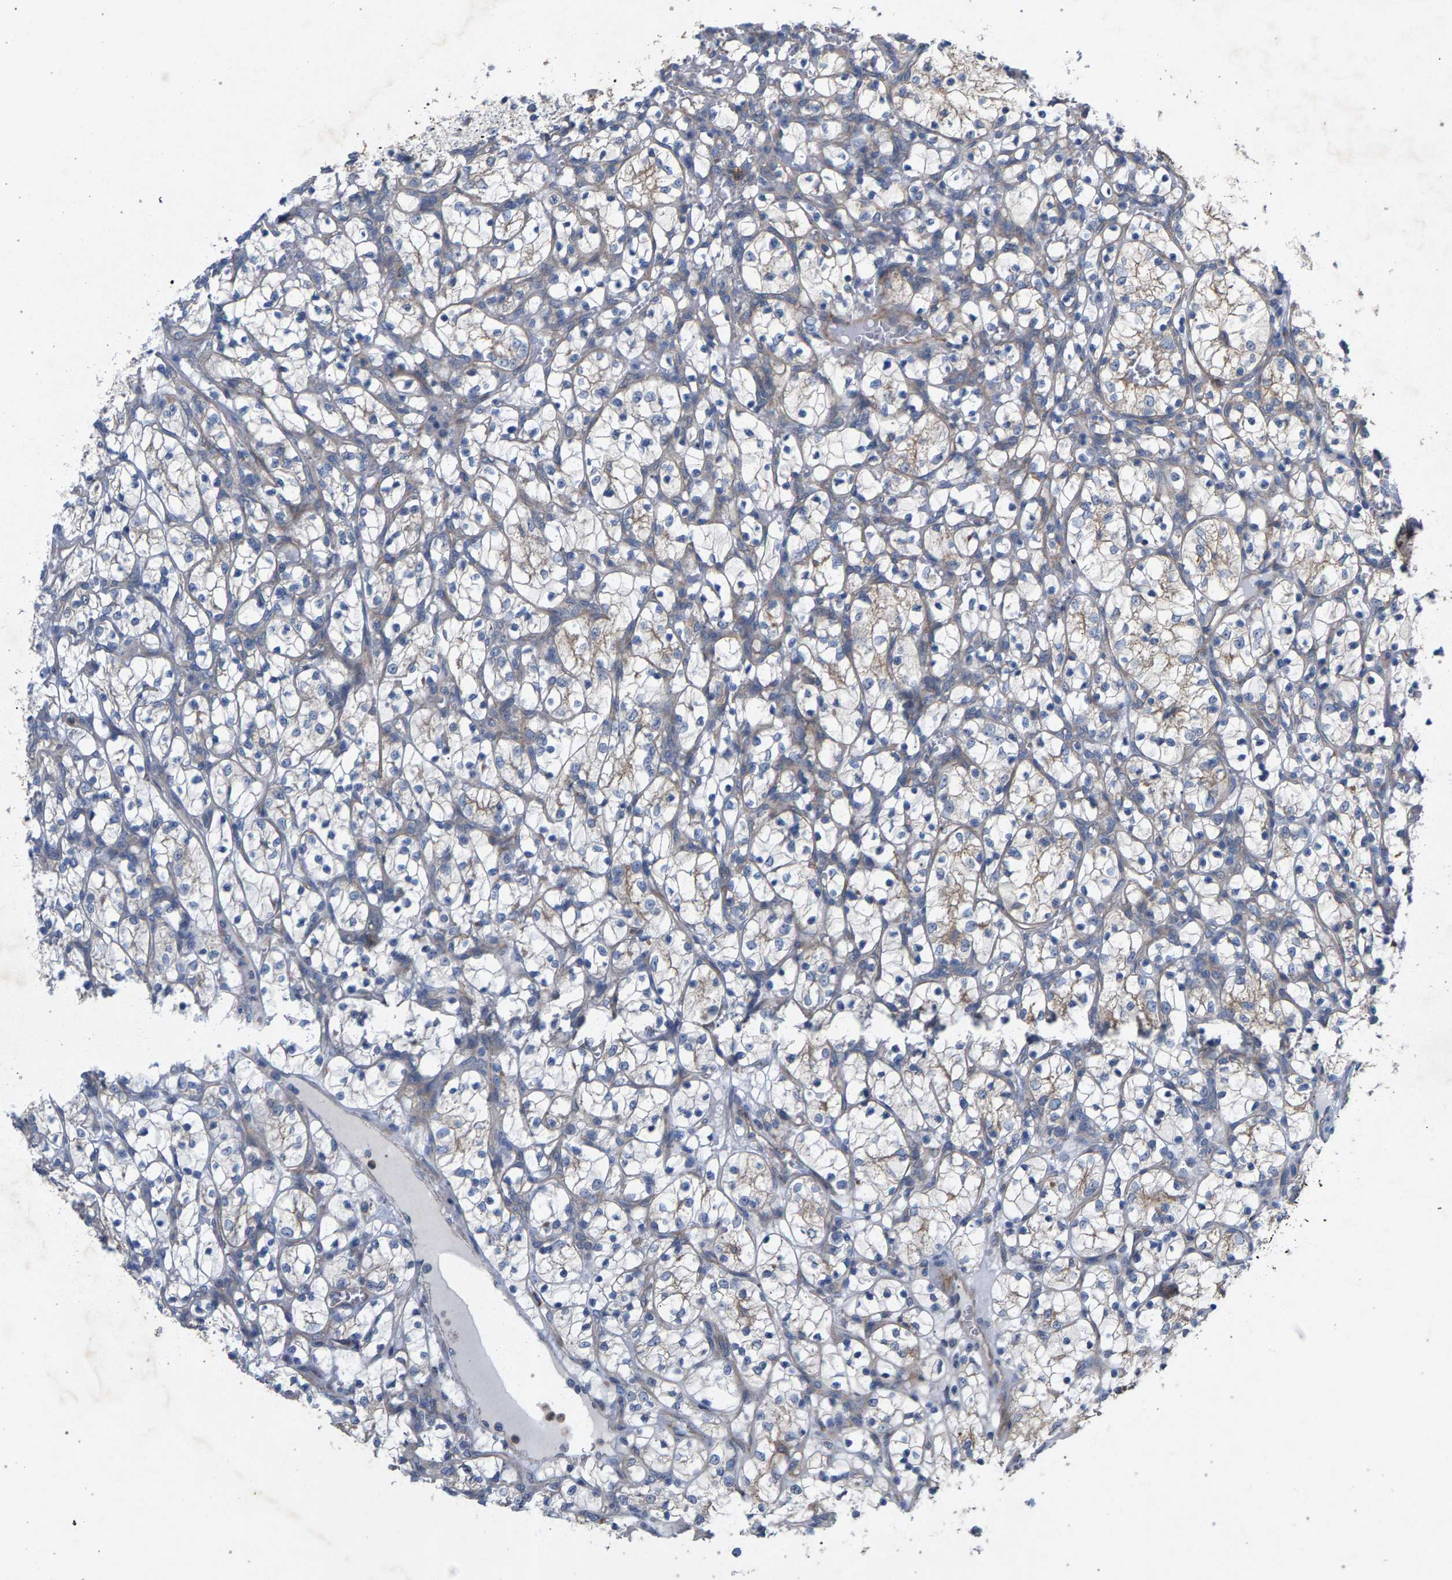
{"staining": {"intensity": "weak", "quantity": "25%-75%", "location": "cytoplasmic/membranous"}, "tissue": "renal cancer", "cell_type": "Tumor cells", "image_type": "cancer", "snomed": [{"axis": "morphology", "description": "Adenocarcinoma, NOS"}, {"axis": "topography", "description": "Kidney"}], "caption": "Renal cancer (adenocarcinoma) stained with IHC shows weak cytoplasmic/membranous staining in approximately 25%-75% of tumor cells.", "gene": "MAMDC2", "patient": {"sex": "female", "age": 69}}